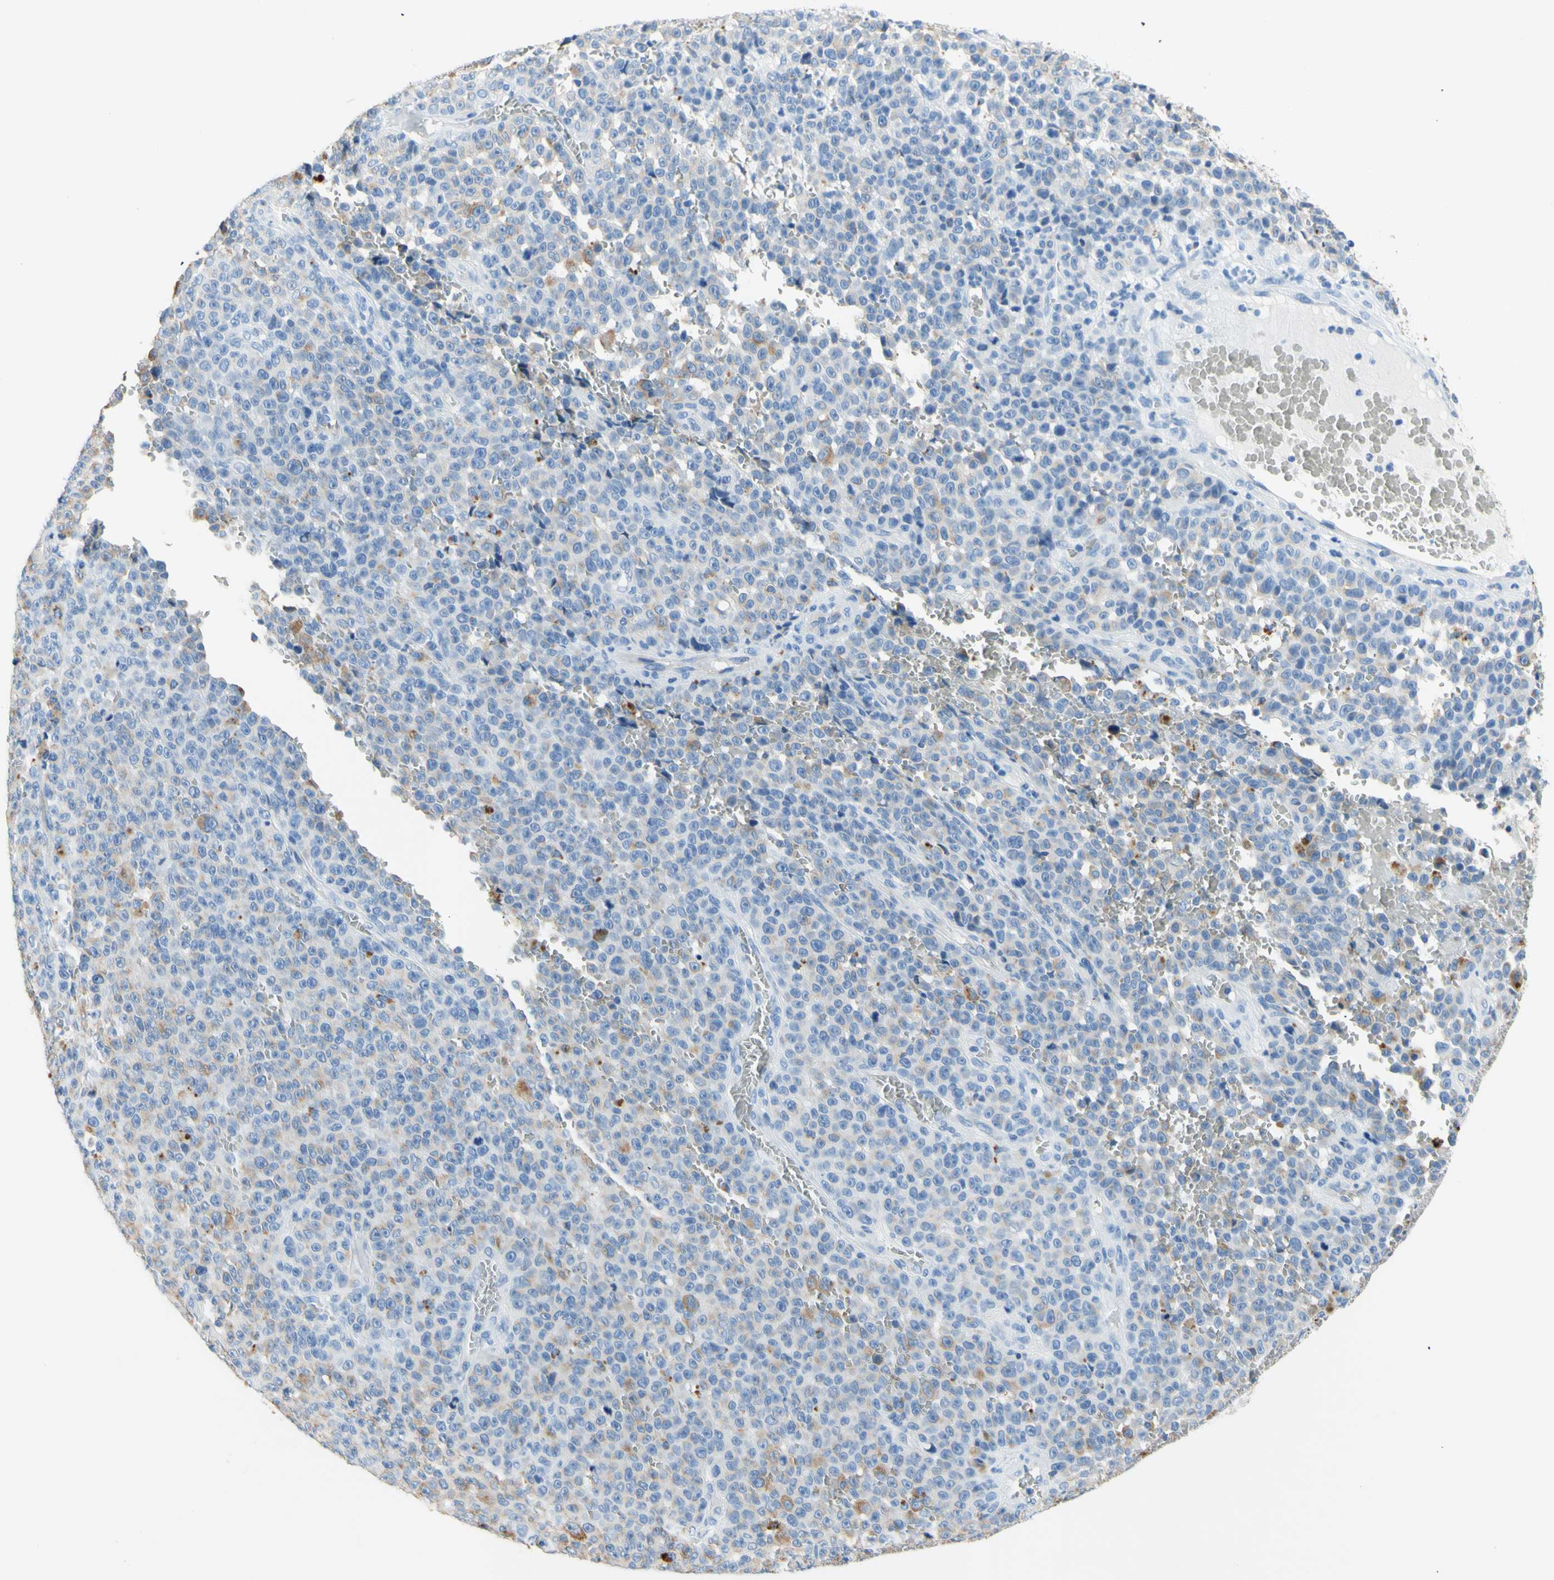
{"staining": {"intensity": "moderate", "quantity": "<25%", "location": "cytoplasmic/membranous"}, "tissue": "melanoma", "cell_type": "Tumor cells", "image_type": "cancer", "snomed": [{"axis": "morphology", "description": "Malignant melanoma, NOS"}, {"axis": "topography", "description": "Skin"}], "caption": "Immunohistochemical staining of human malignant melanoma demonstrates low levels of moderate cytoplasmic/membranous expression in approximately <25% of tumor cells. (DAB (3,3'-diaminobenzidine) = brown stain, brightfield microscopy at high magnification).", "gene": "HPCA", "patient": {"sex": "female", "age": 82}}